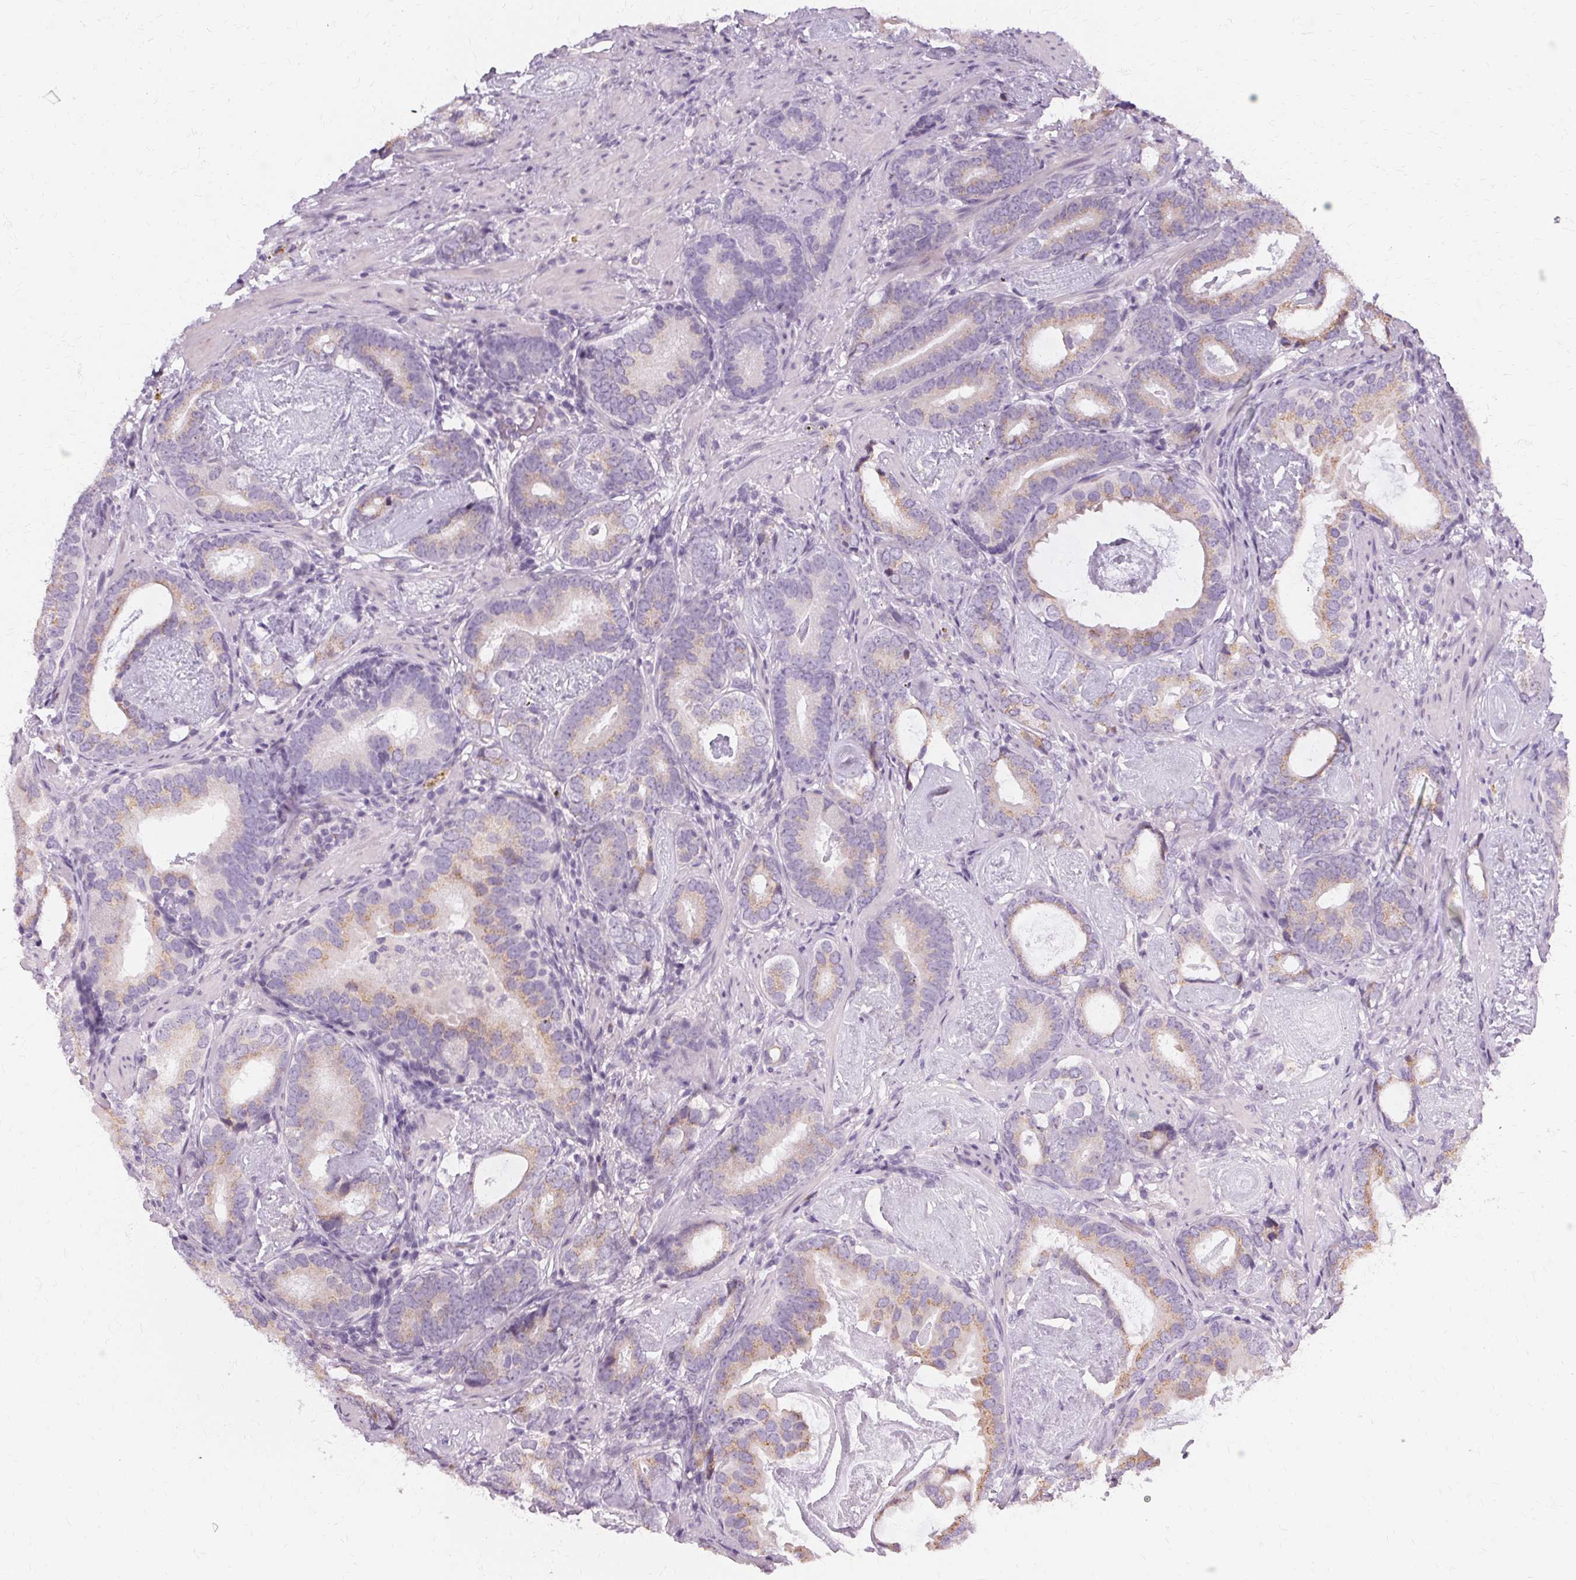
{"staining": {"intensity": "weak", "quantity": "25%-75%", "location": "cytoplasmic/membranous"}, "tissue": "prostate cancer", "cell_type": "Tumor cells", "image_type": "cancer", "snomed": [{"axis": "morphology", "description": "Adenocarcinoma, Low grade"}, {"axis": "topography", "description": "Prostate and seminal vesicle, NOS"}], "caption": "DAB (3,3'-diaminobenzidine) immunohistochemical staining of adenocarcinoma (low-grade) (prostate) exhibits weak cytoplasmic/membranous protein expression in approximately 25%-75% of tumor cells.", "gene": "FCRL3", "patient": {"sex": "male", "age": 71}}